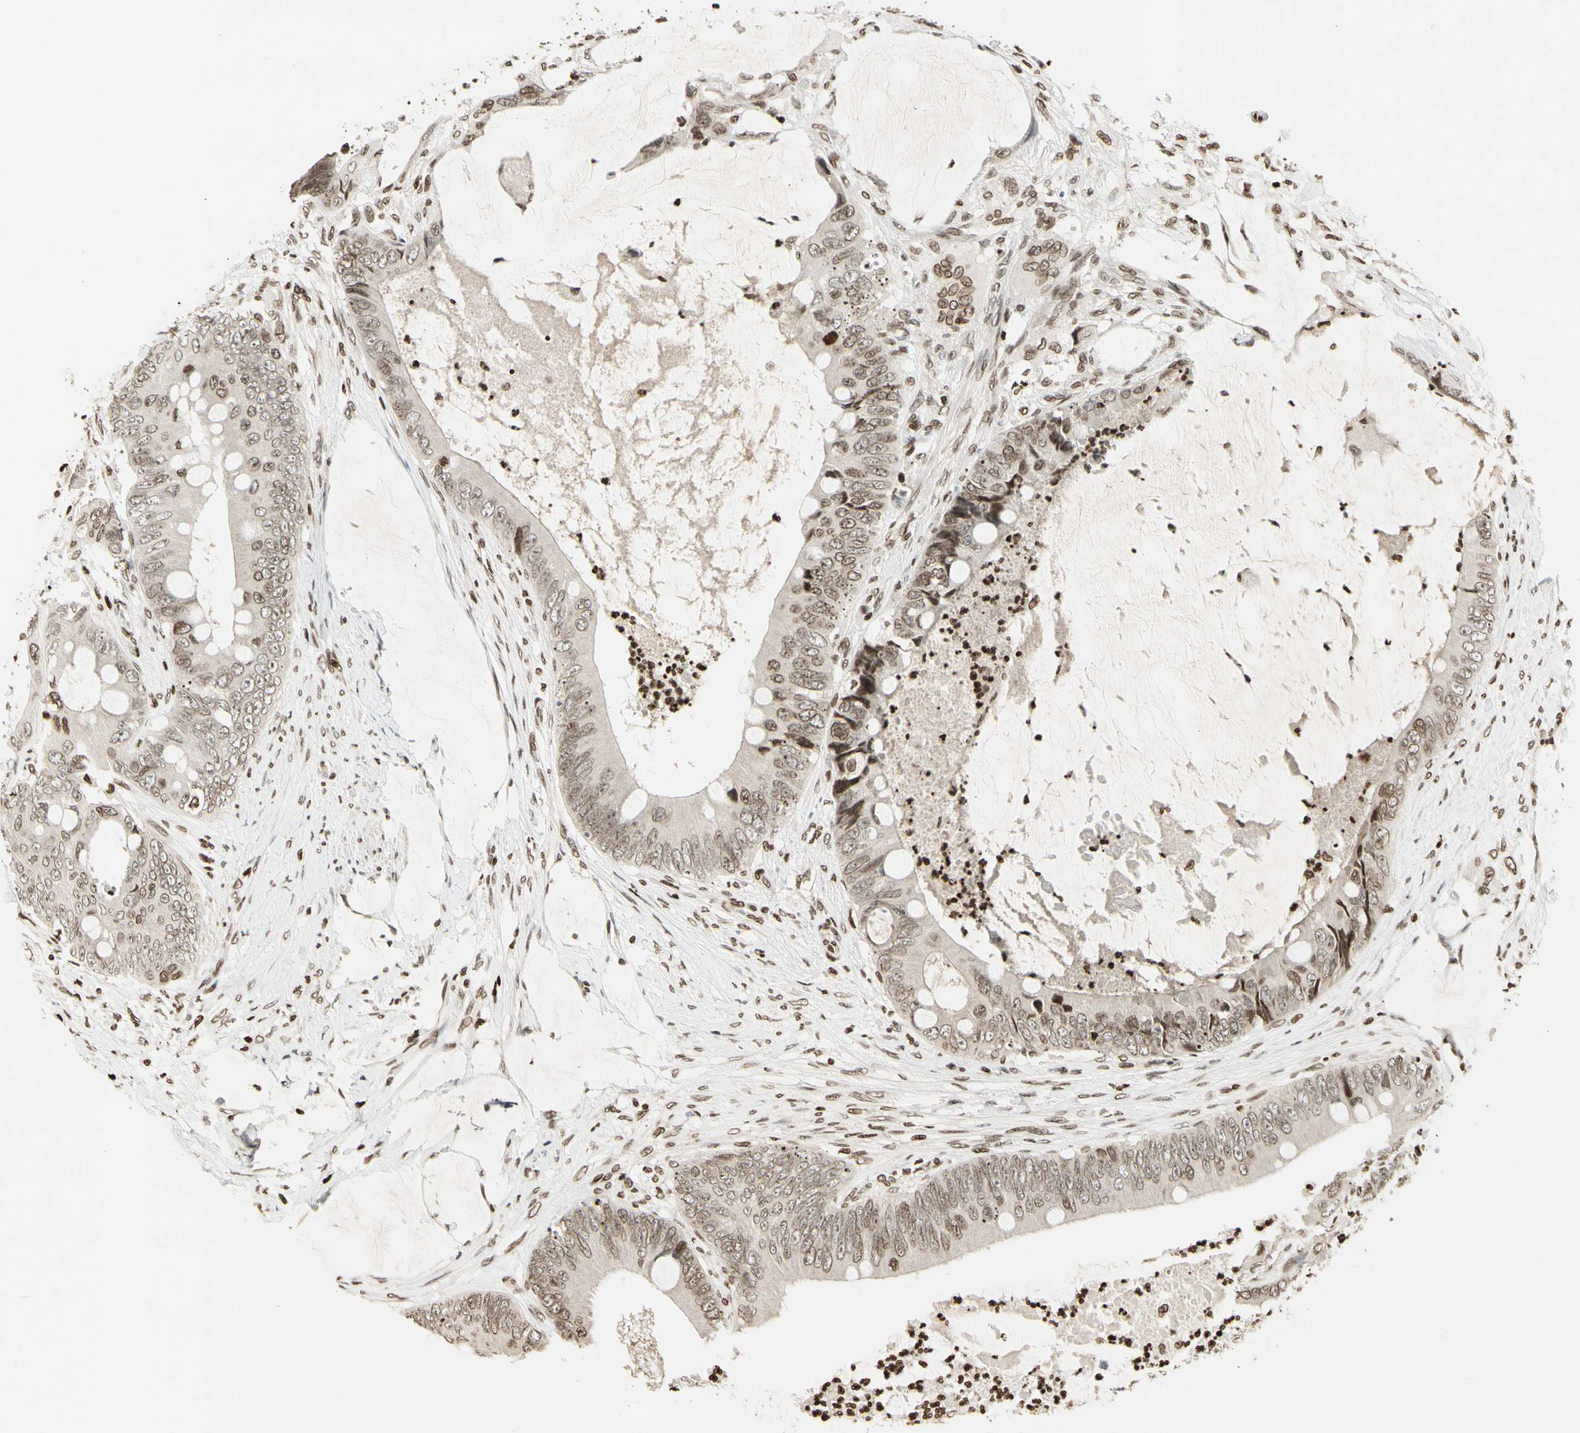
{"staining": {"intensity": "weak", "quantity": ">75%", "location": "nuclear"}, "tissue": "colorectal cancer", "cell_type": "Tumor cells", "image_type": "cancer", "snomed": [{"axis": "morphology", "description": "Adenocarcinoma, NOS"}, {"axis": "topography", "description": "Rectum"}], "caption": "Immunohistochemistry staining of colorectal cancer (adenocarcinoma), which demonstrates low levels of weak nuclear staining in approximately >75% of tumor cells indicating weak nuclear protein staining. The staining was performed using DAB (3,3'-diaminobenzidine) (brown) for protein detection and nuclei were counterstained in hematoxylin (blue).", "gene": "RORA", "patient": {"sex": "female", "age": 77}}